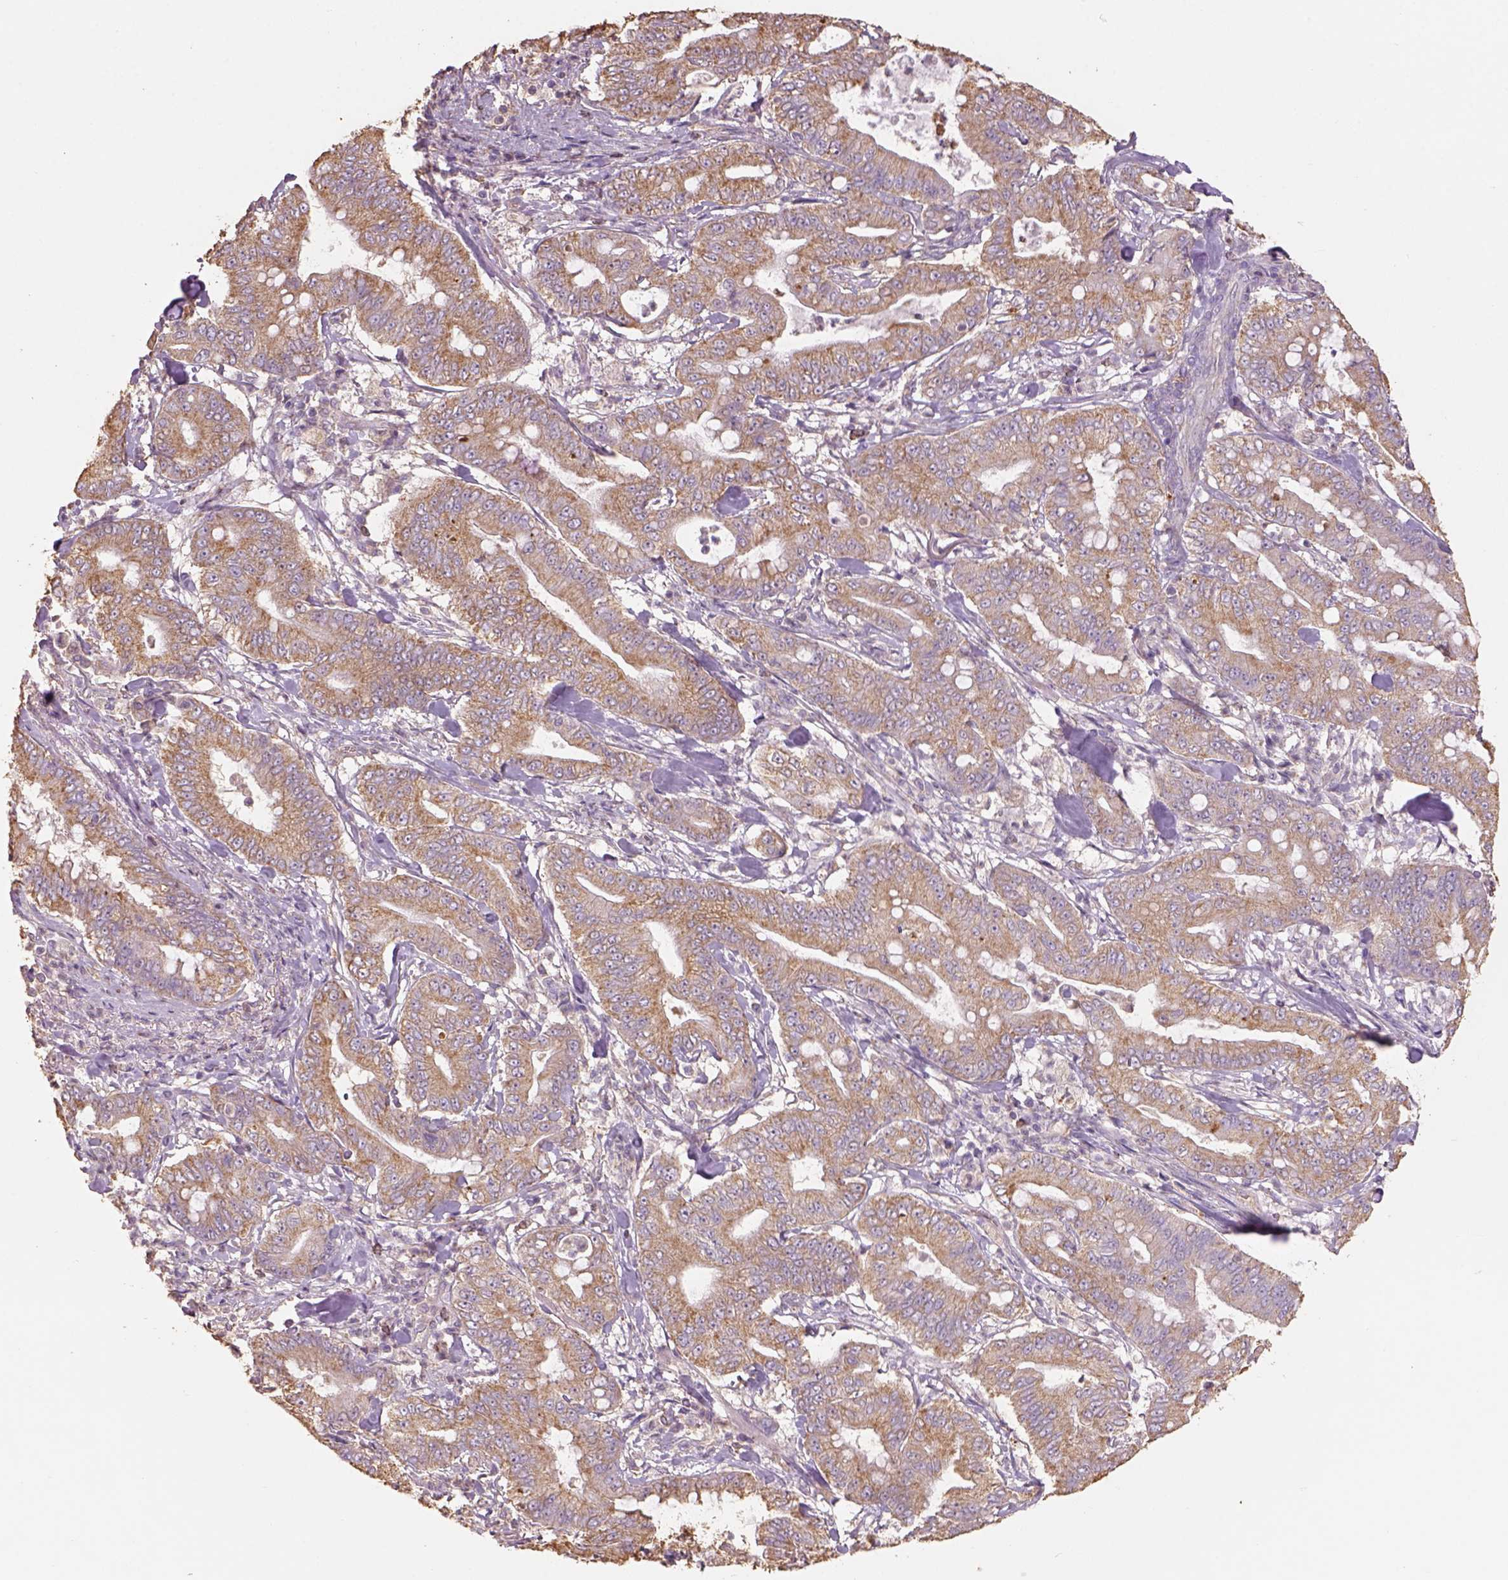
{"staining": {"intensity": "moderate", "quantity": ">75%", "location": "cytoplasmic/membranous"}, "tissue": "pancreatic cancer", "cell_type": "Tumor cells", "image_type": "cancer", "snomed": [{"axis": "morphology", "description": "Adenocarcinoma, NOS"}, {"axis": "topography", "description": "Pancreas"}], "caption": "Brown immunohistochemical staining in human pancreatic adenocarcinoma exhibits moderate cytoplasmic/membranous expression in about >75% of tumor cells.", "gene": "AP2B1", "patient": {"sex": "male", "age": 71}}